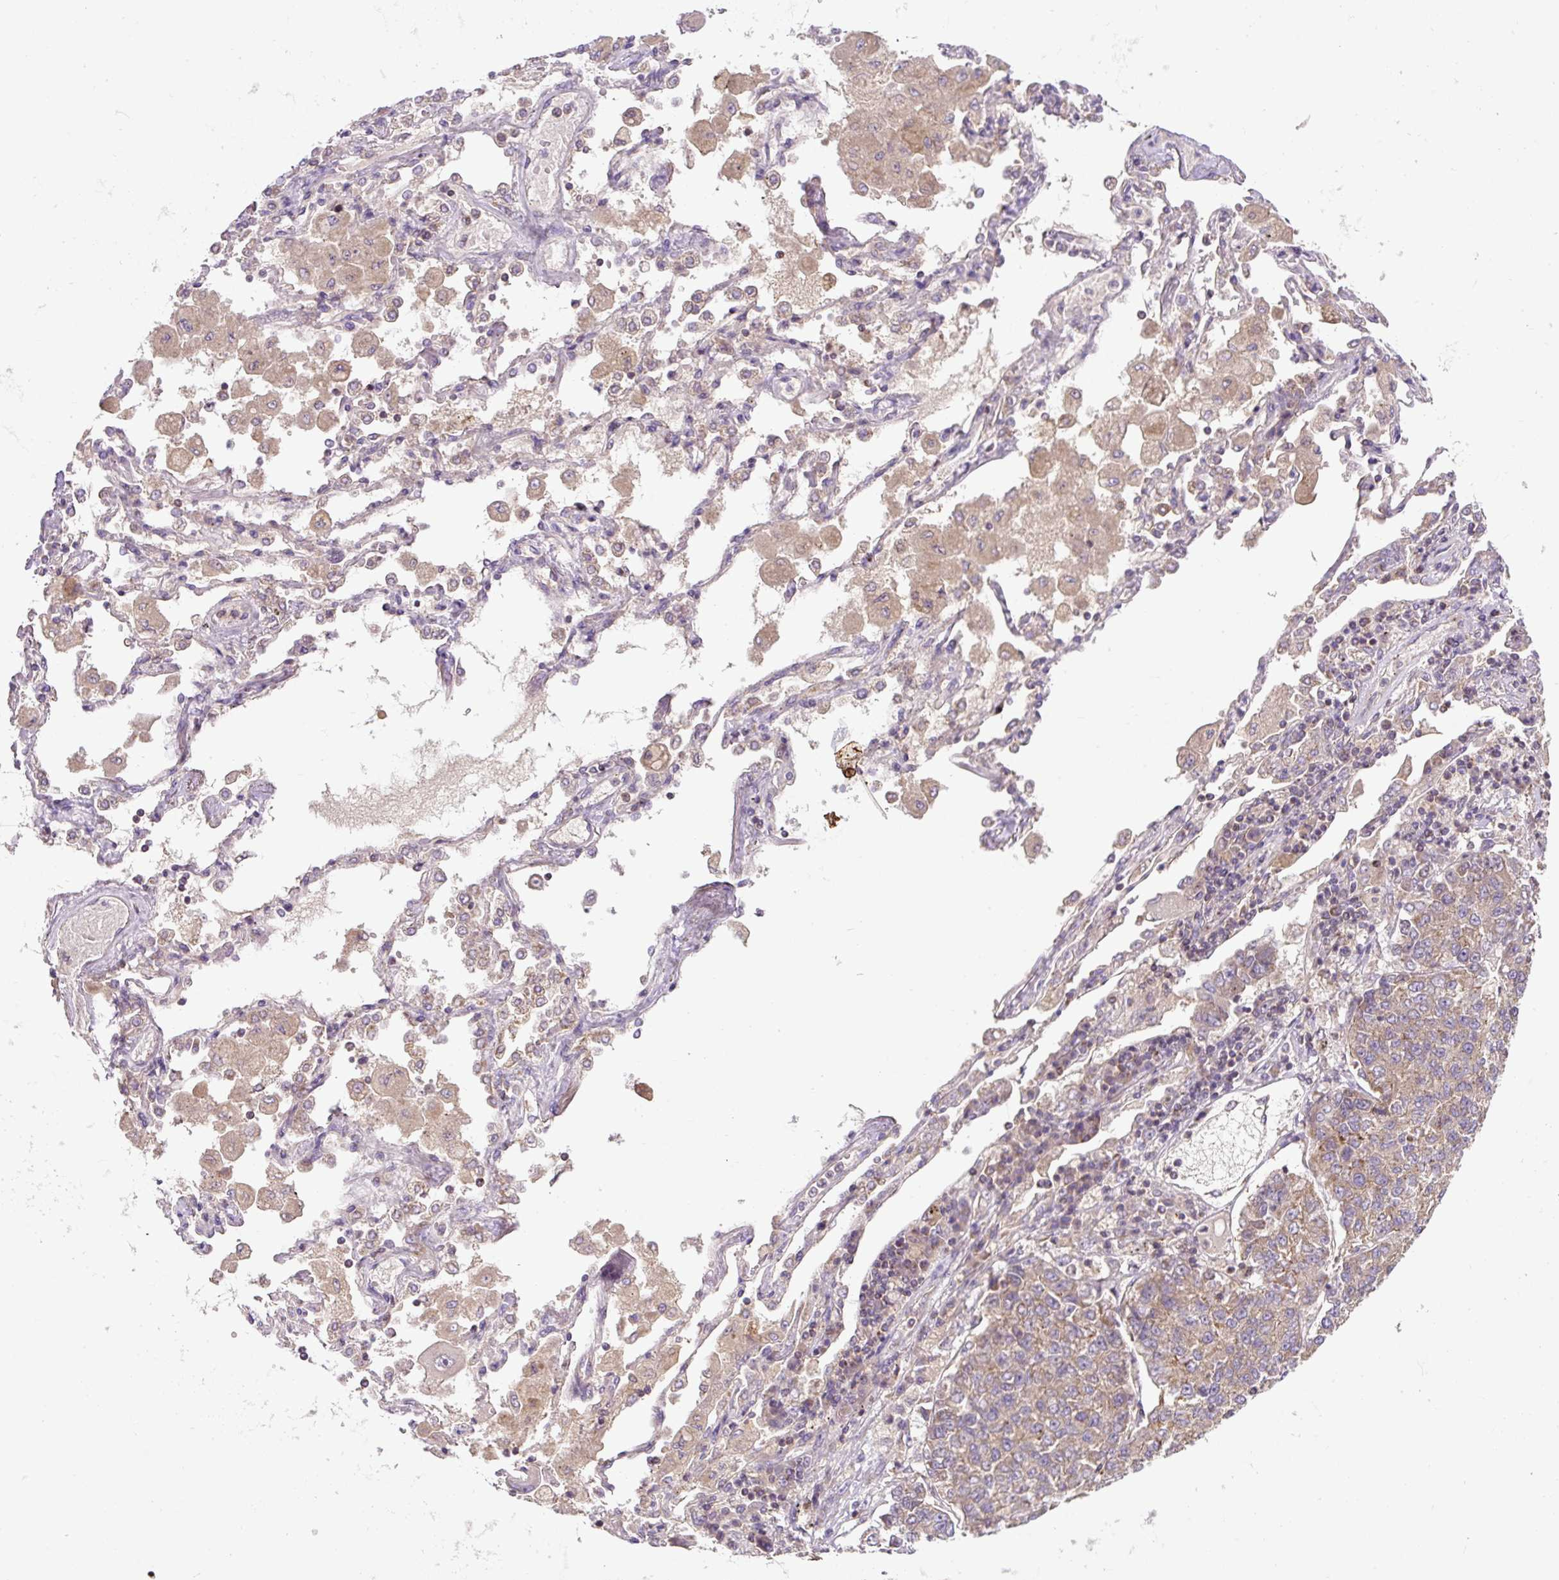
{"staining": {"intensity": "moderate", "quantity": ">75%", "location": "cytoplasmic/membranous"}, "tissue": "lung cancer", "cell_type": "Tumor cells", "image_type": "cancer", "snomed": [{"axis": "morphology", "description": "Adenocarcinoma, NOS"}, {"axis": "topography", "description": "Lung"}], "caption": "Lung cancer (adenocarcinoma) tissue demonstrates moderate cytoplasmic/membranous staining in approximately >75% of tumor cells, visualized by immunohistochemistry.", "gene": "ZNF547", "patient": {"sex": "male", "age": 49}}